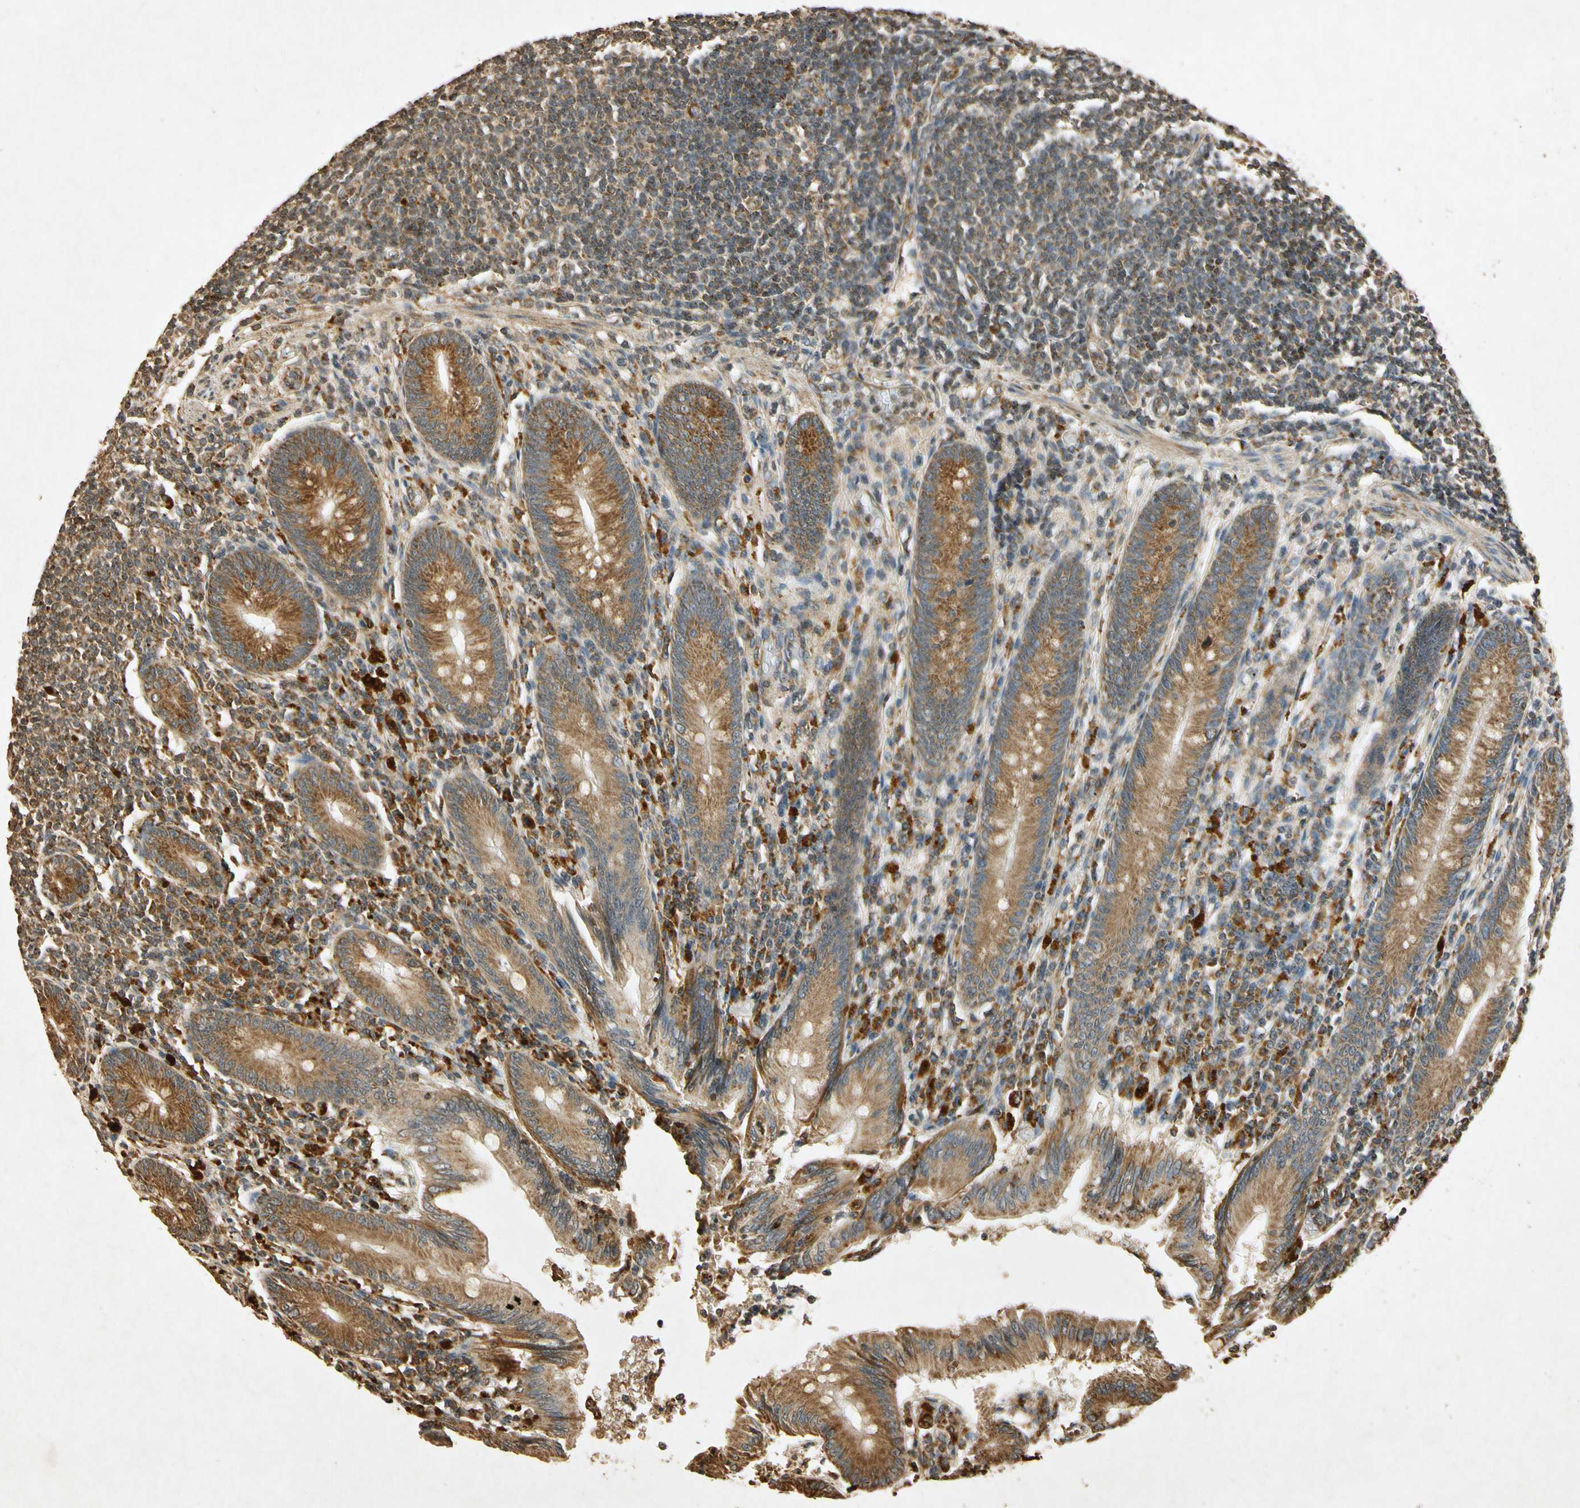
{"staining": {"intensity": "moderate", "quantity": ">75%", "location": "cytoplasmic/membranous"}, "tissue": "appendix", "cell_type": "Glandular cells", "image_type": "normal", "snomed": [{"axis": "morphology", "description": "Normal tissue, NOS"}, {"axis": "morphology", "description": "Inflammation, NOS"}, {"axis": "topography", "description": "Appendix"}], "caption": "Glandular cells reveal medium levels of moderate cytoplasmic/membranous staining in approximately >75% of cells in unremarkable appendix.", "gene": "PRDX3", "patient": {"sex": "male", "age": 46}}